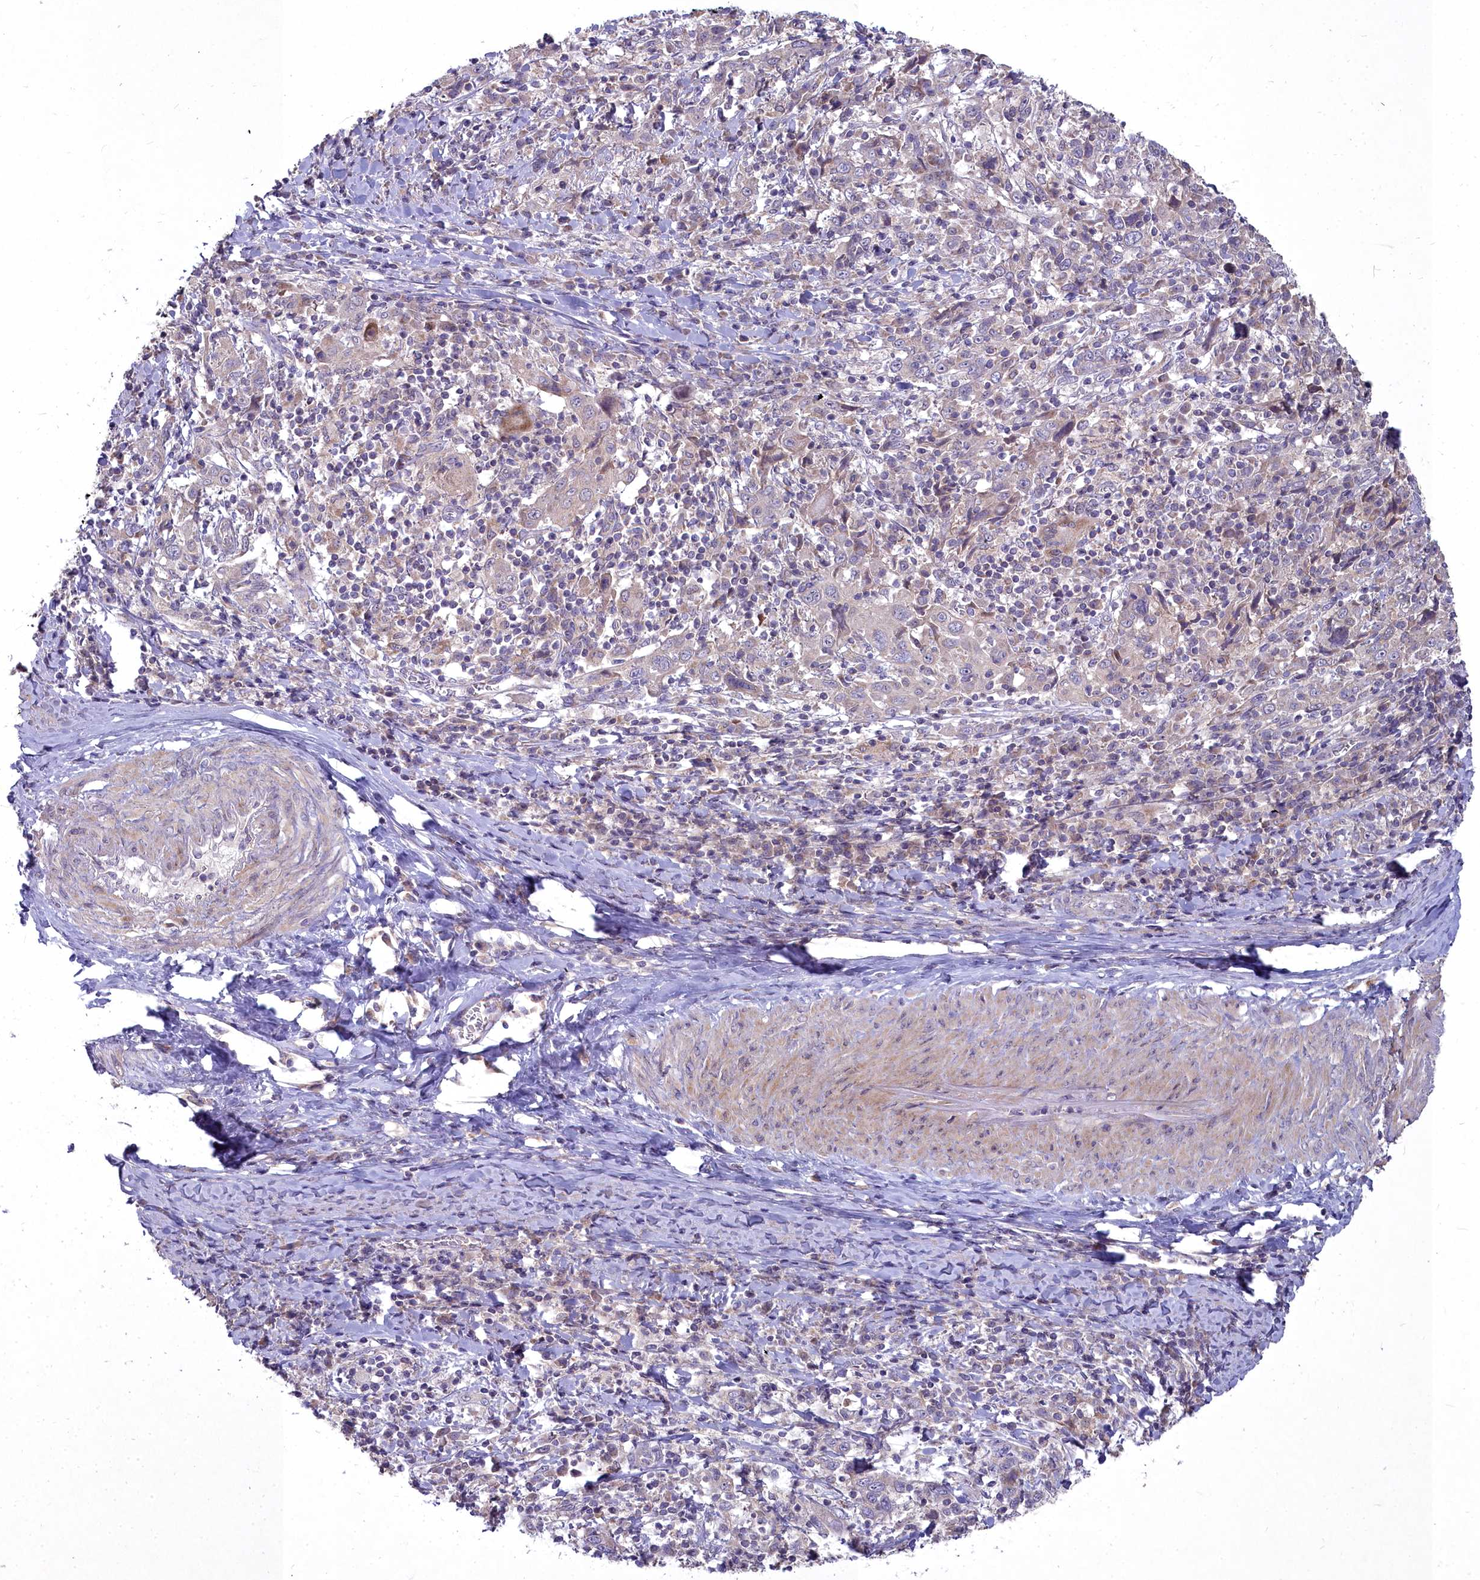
{"staining": {"intensity": "weak", "quantity": "<25%", "location": "cytoplasmic/membranous"}, "tissue": "cervical cancer", "cell_type": "Tumor cells", "image_type": "cancer", "snomed": [{"axis": "morphology", "description": "Squamous cell carcinoma, NOS"}, {"axis": "topography", "description": "Cervix"}], "caption": "High power microscopy photomicrograph of an IHC photomicrograph of squamous cell carcinoma (cervical), revealing no significant staining in tumor cells.", "gene": "MICU2", "patient": {"sex": "female", "age": 46}}